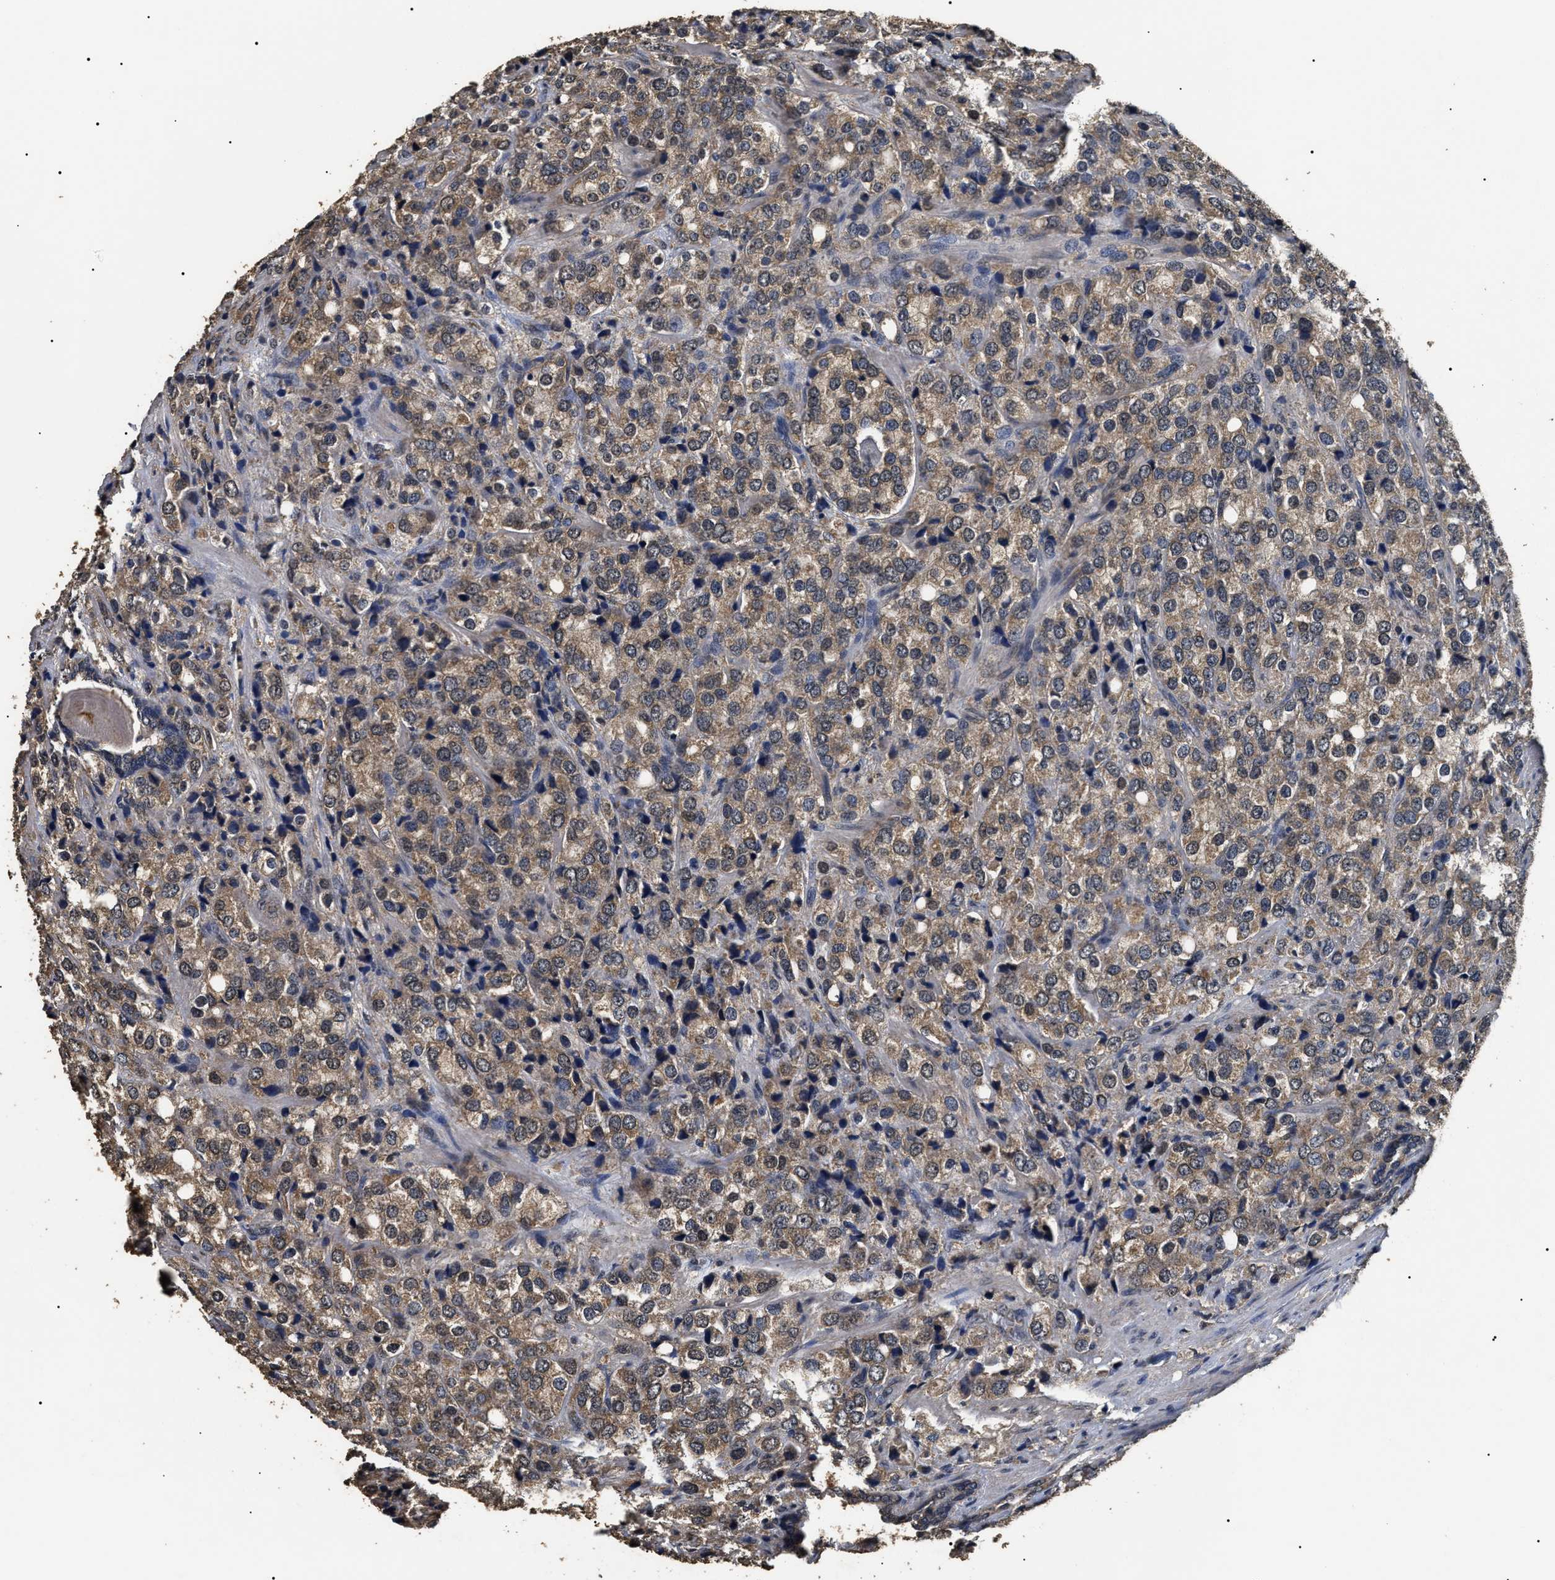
{"staining": {"intensity": "weak", "quantity": ">75%", "location": "cytoplasmic/membranous"}, "tissue": "prostate cancer", "cell_type": "Tumor cells", "image_type": "cancer", "snomed": [{"axis": "morphology", "description": "Adenocarcinoma, Medium grade"}, {"axis": "topography", "description": "Prostate"}], "caption": "Tumor cells exhibit low levels of weak cytoplasmic/membranous expression in approximately >75% of cells in adenocarcinoma (medium-grade) (prostate).", "gene": "PSMD8", "patient": {"sex": "male", "age": 70}}